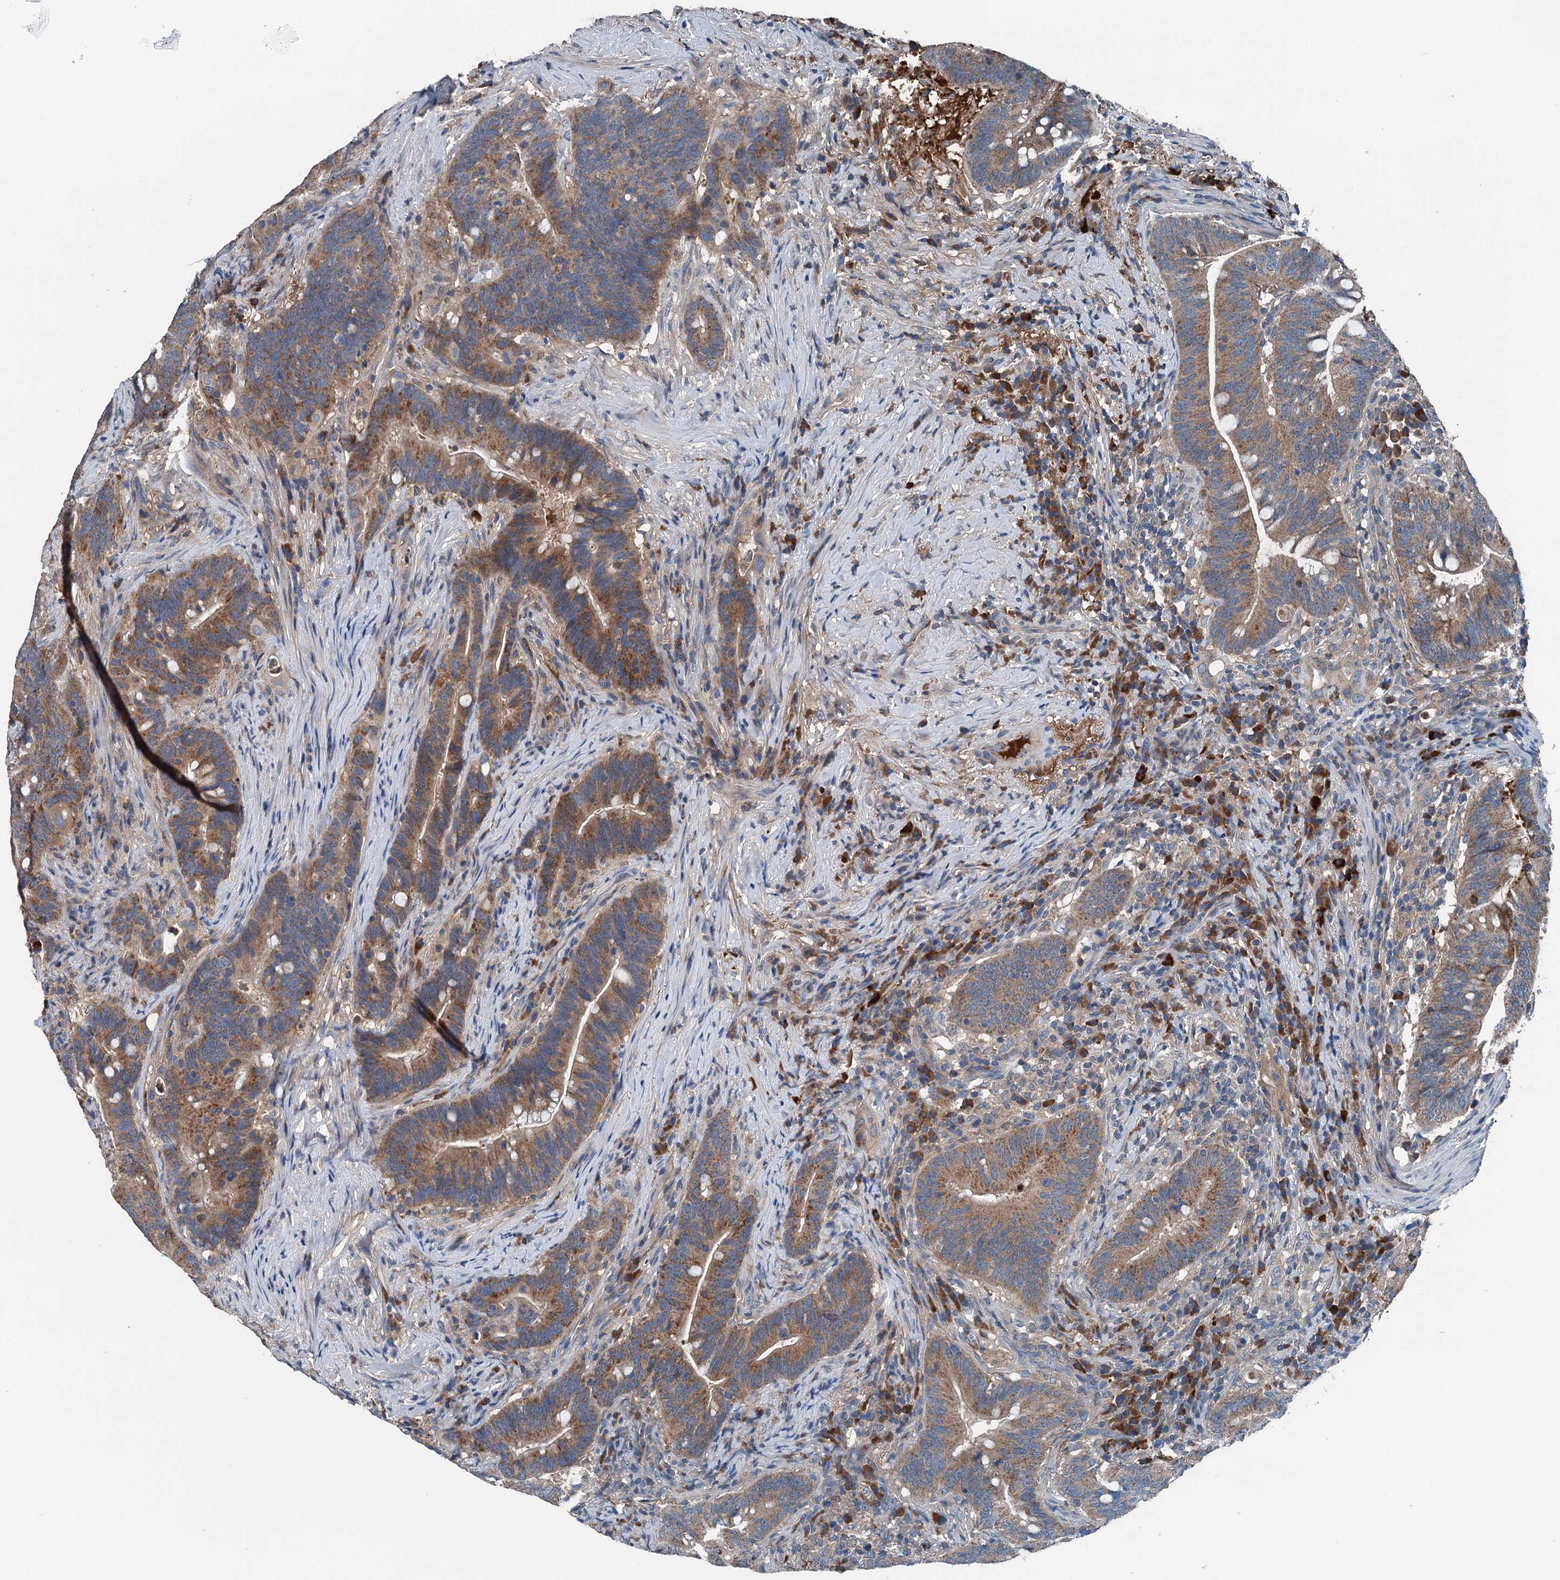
{"staining": {"intensity": "moderate", "quantity": ">75%", "location": "cytoplasmic/membranous"}, "tissue": "colorectal cancer", "cell_type": "Tumor cells", "image_type": "cancer", "snomed": [{"axis": "morphology", "description": "Adenocarcinoma, NOS"}, {"axis": "topography", "description": "Colon"}], "caption": "Colorectal cancer stained with IHC demonstrates moderate cytoplasmic/membranous staining in approximately >75% of tumor cells.", "gene": "PDSS1", "patient": {"sex": "female", "age": 66}}